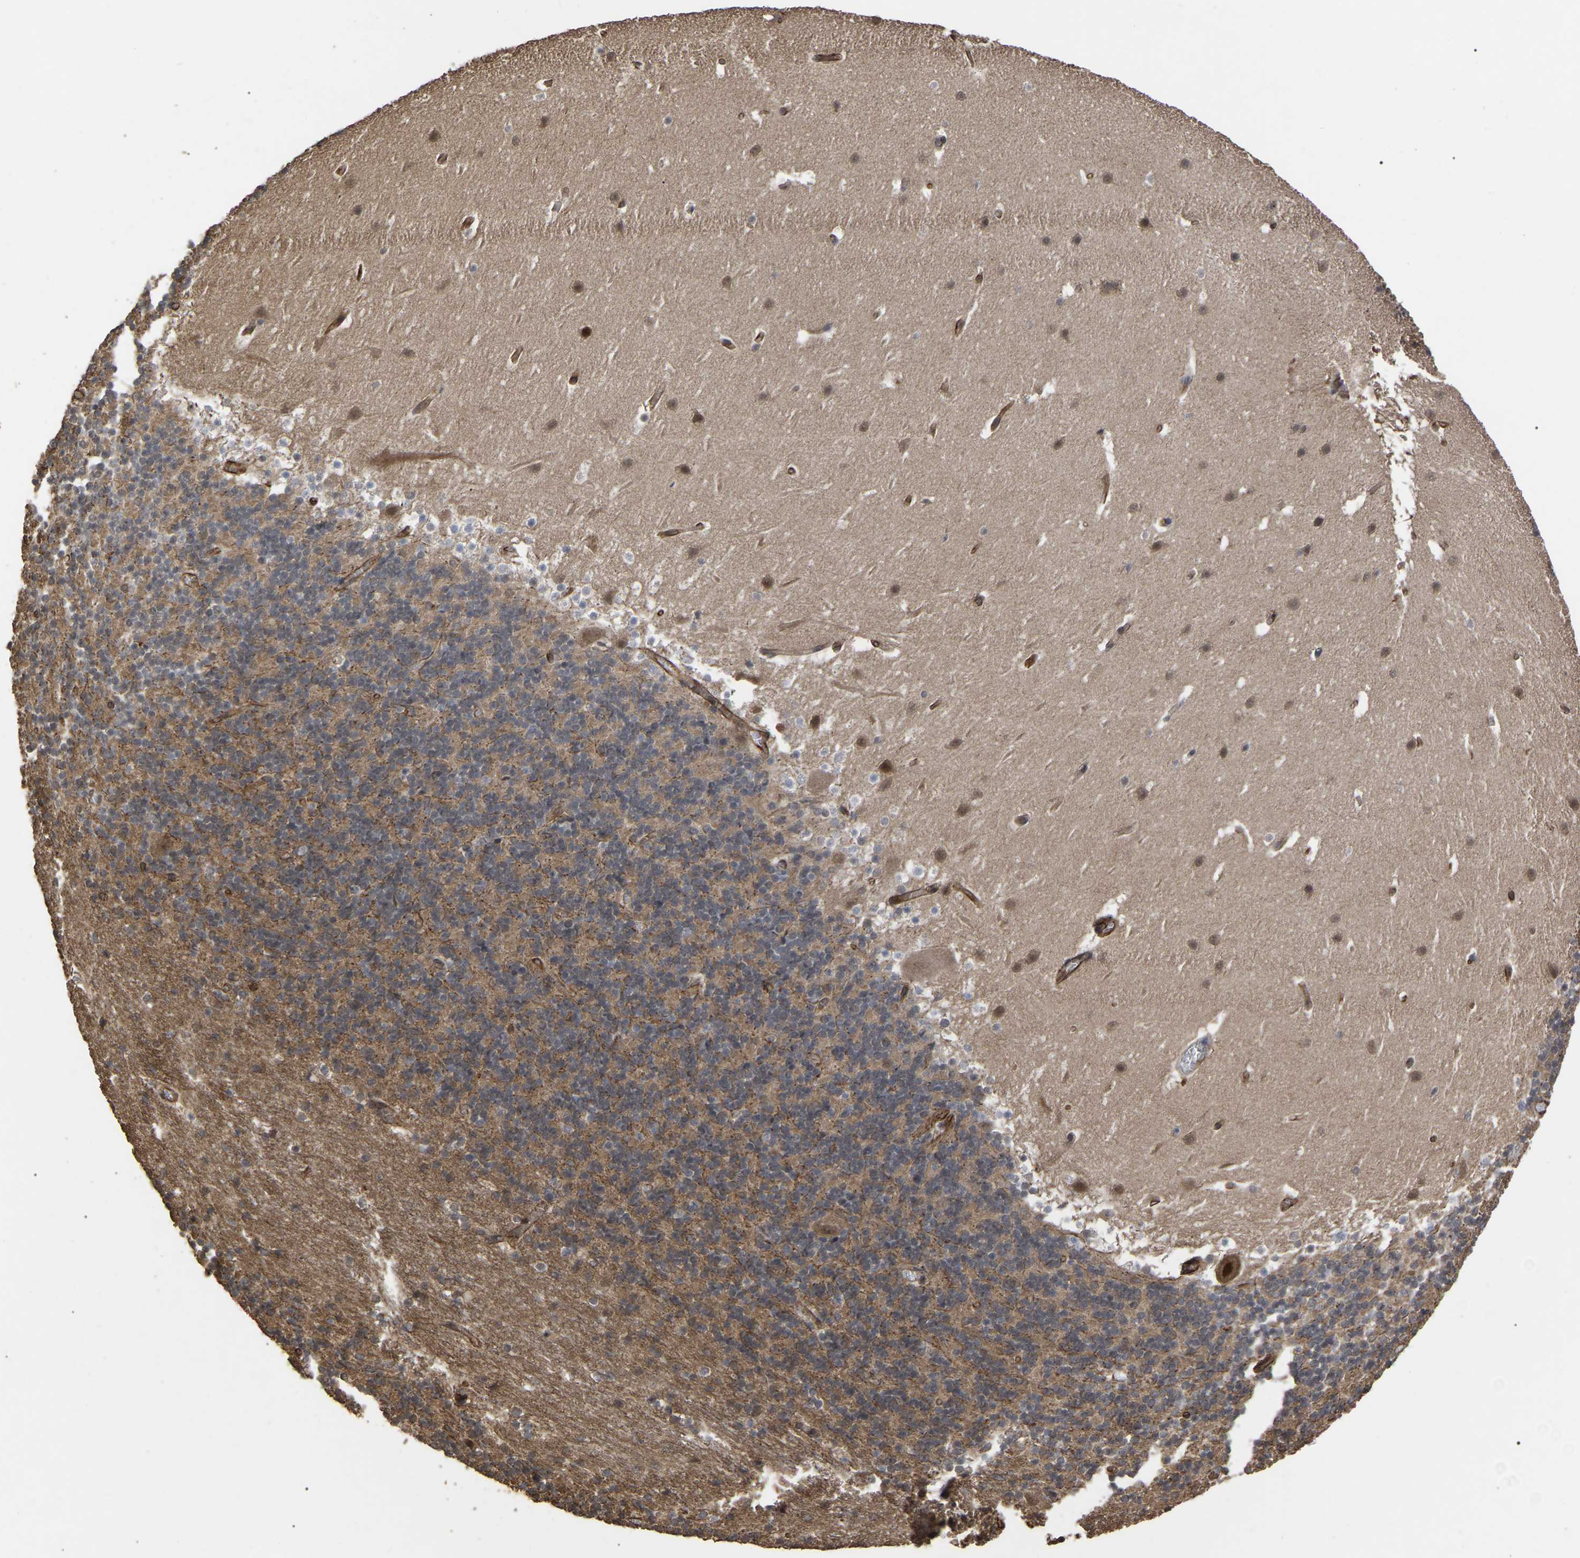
{"staining": {"intensity": "moderate", "quantity": ">75%", "location": "cytoplasmic/membranous"}, "tissue": "cerebellum", "cell_type": "Cells in granular layer", "image_type": "normal", "snomed": [{"axis": "morphology", "description": "Normal tissue, NOS"}, {"axis": "topography", "description": "Cerebellum"}], "caption": "Immunohistochemistry (IHC) (DAB) staining of unremarkable cerebellum demonstrates moderate cytoplasmic/membranous protein staining in about >75% of cells in granular layer.", "gene": "FAM161B", "patient": {"sex": "male", "age": 45}}